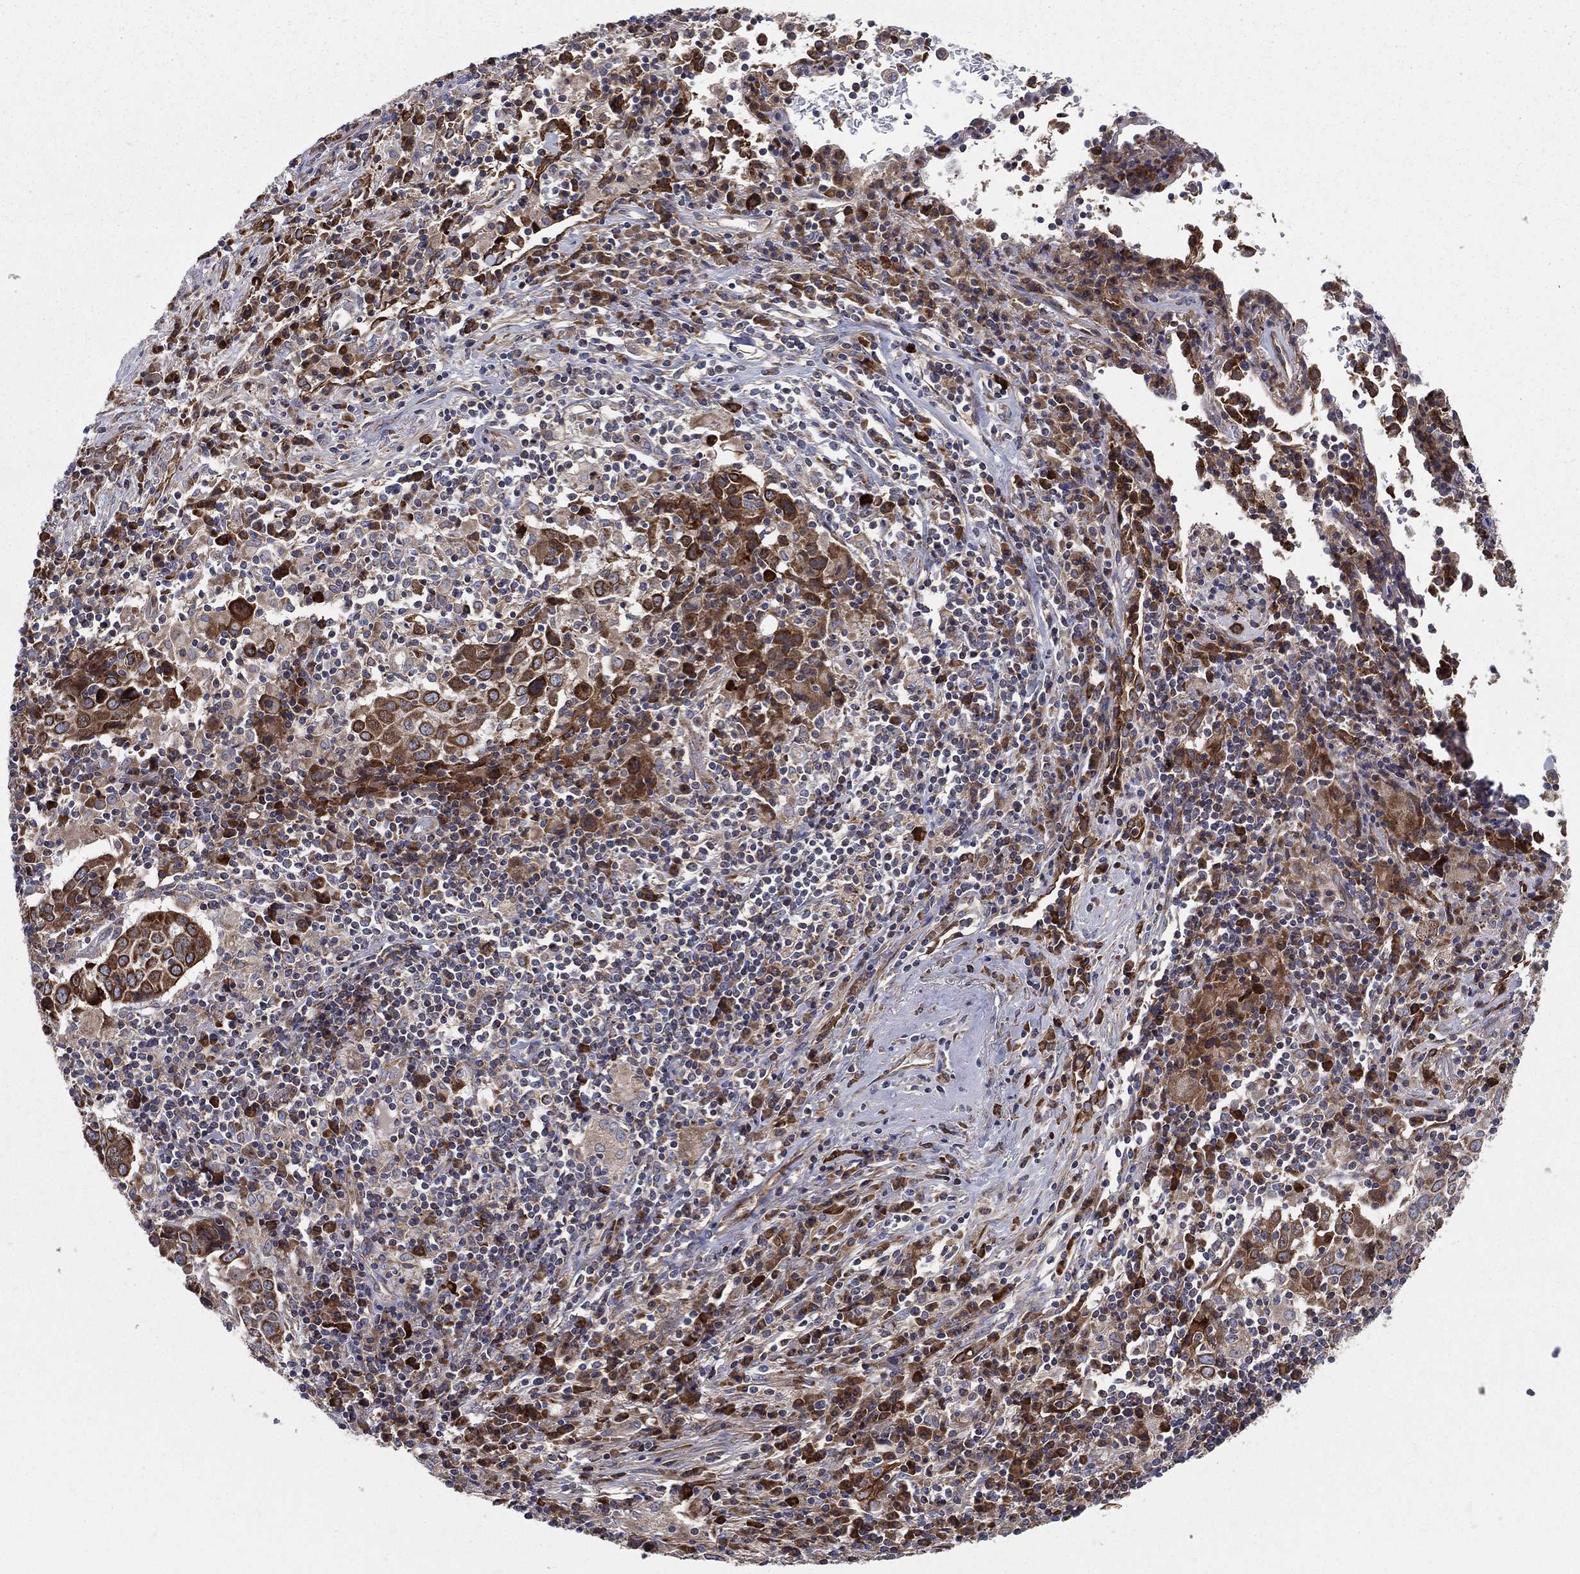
{"staining": {"intensity": "strong", "quantity": ">75%", "location": "cytoplasmic/membranous"}, "tissue": "lung cancer", "cell_type": "Tumor cells", "image_type": "cancer", "snomed": [{"axis": "morphology", "description": "Squamous cell carcinoma, NOS"}, {"axis": "topography", "description": "Lung"}], "caption": "Immunohistochemistry (IHC) (DAB (3,3'-diaminobenzidine)) staining of lung squamous cell carcinoma exhibits strong cytoplasmic/membranous protein expression in approximately >75% of tumor cells.", "gene": "MIX23", "patient": {"sex": "male", "age": 57}}